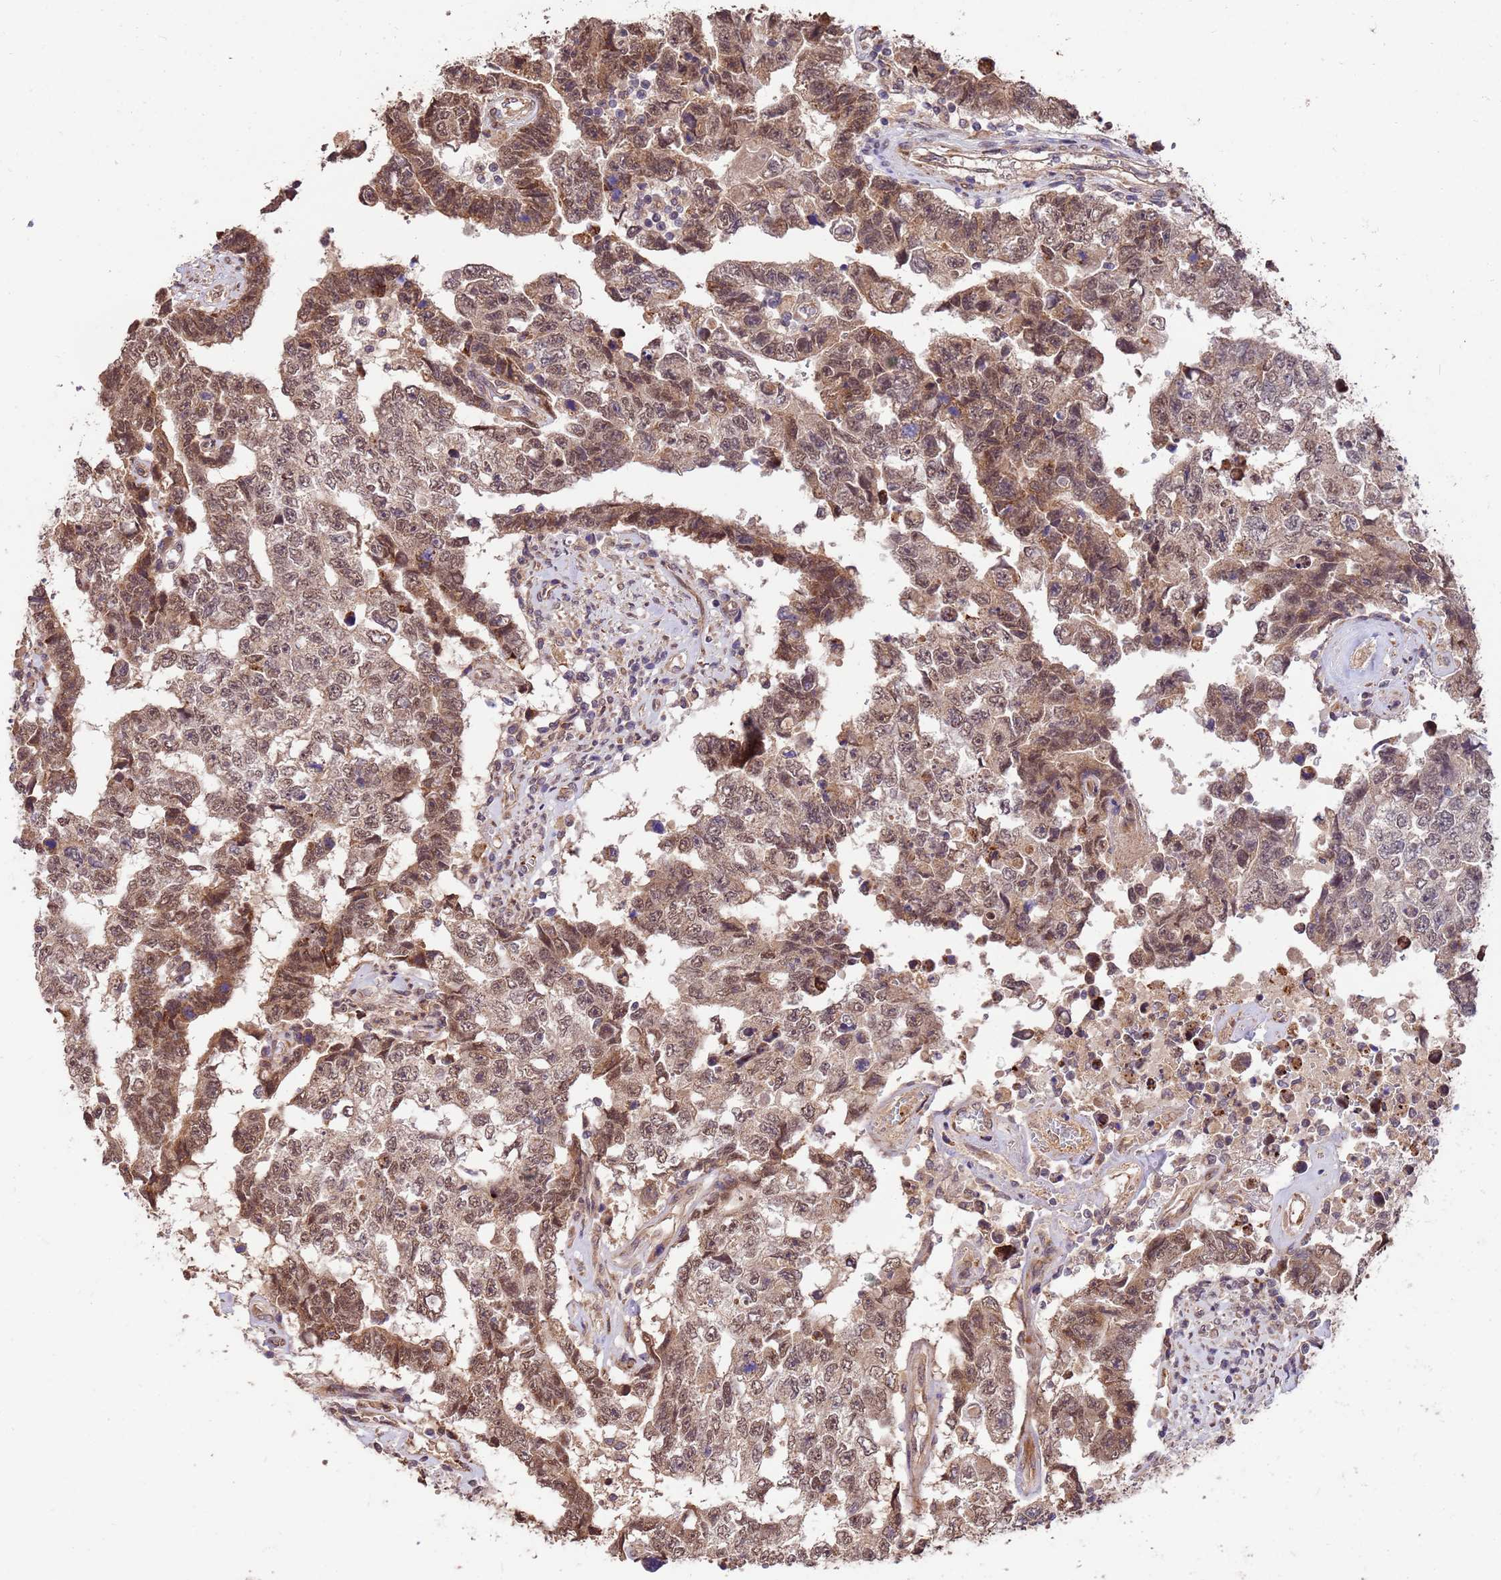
{"staining": {"intensity": "moderate", "quantity": ">75%", "location": "cytoplasmic/membranous,nuclear"}, "tissue": "testis cancer", "cell_type": "Tumor cells", "image_type": "cancer", "snomed": [{"axis": "morphology", "description": "Normal tissue, NOS"}, {"axis": "morphology", "description": "Carcinoma, Embryonal, NOS"}, {"axis": "topography", "description": "Testis"}, {"axis": "topography", "description": "Epididymis"}], "caption": "About >75% of tumor cells in human embryonal carcinoma (testis) reveal moderate cytoplasmic/membranous and nuclear protein positivity as visualized by brown immunohistochemical staining.", "gene": "ZNF619", "patient": {"sex": "male", "age": 25}}